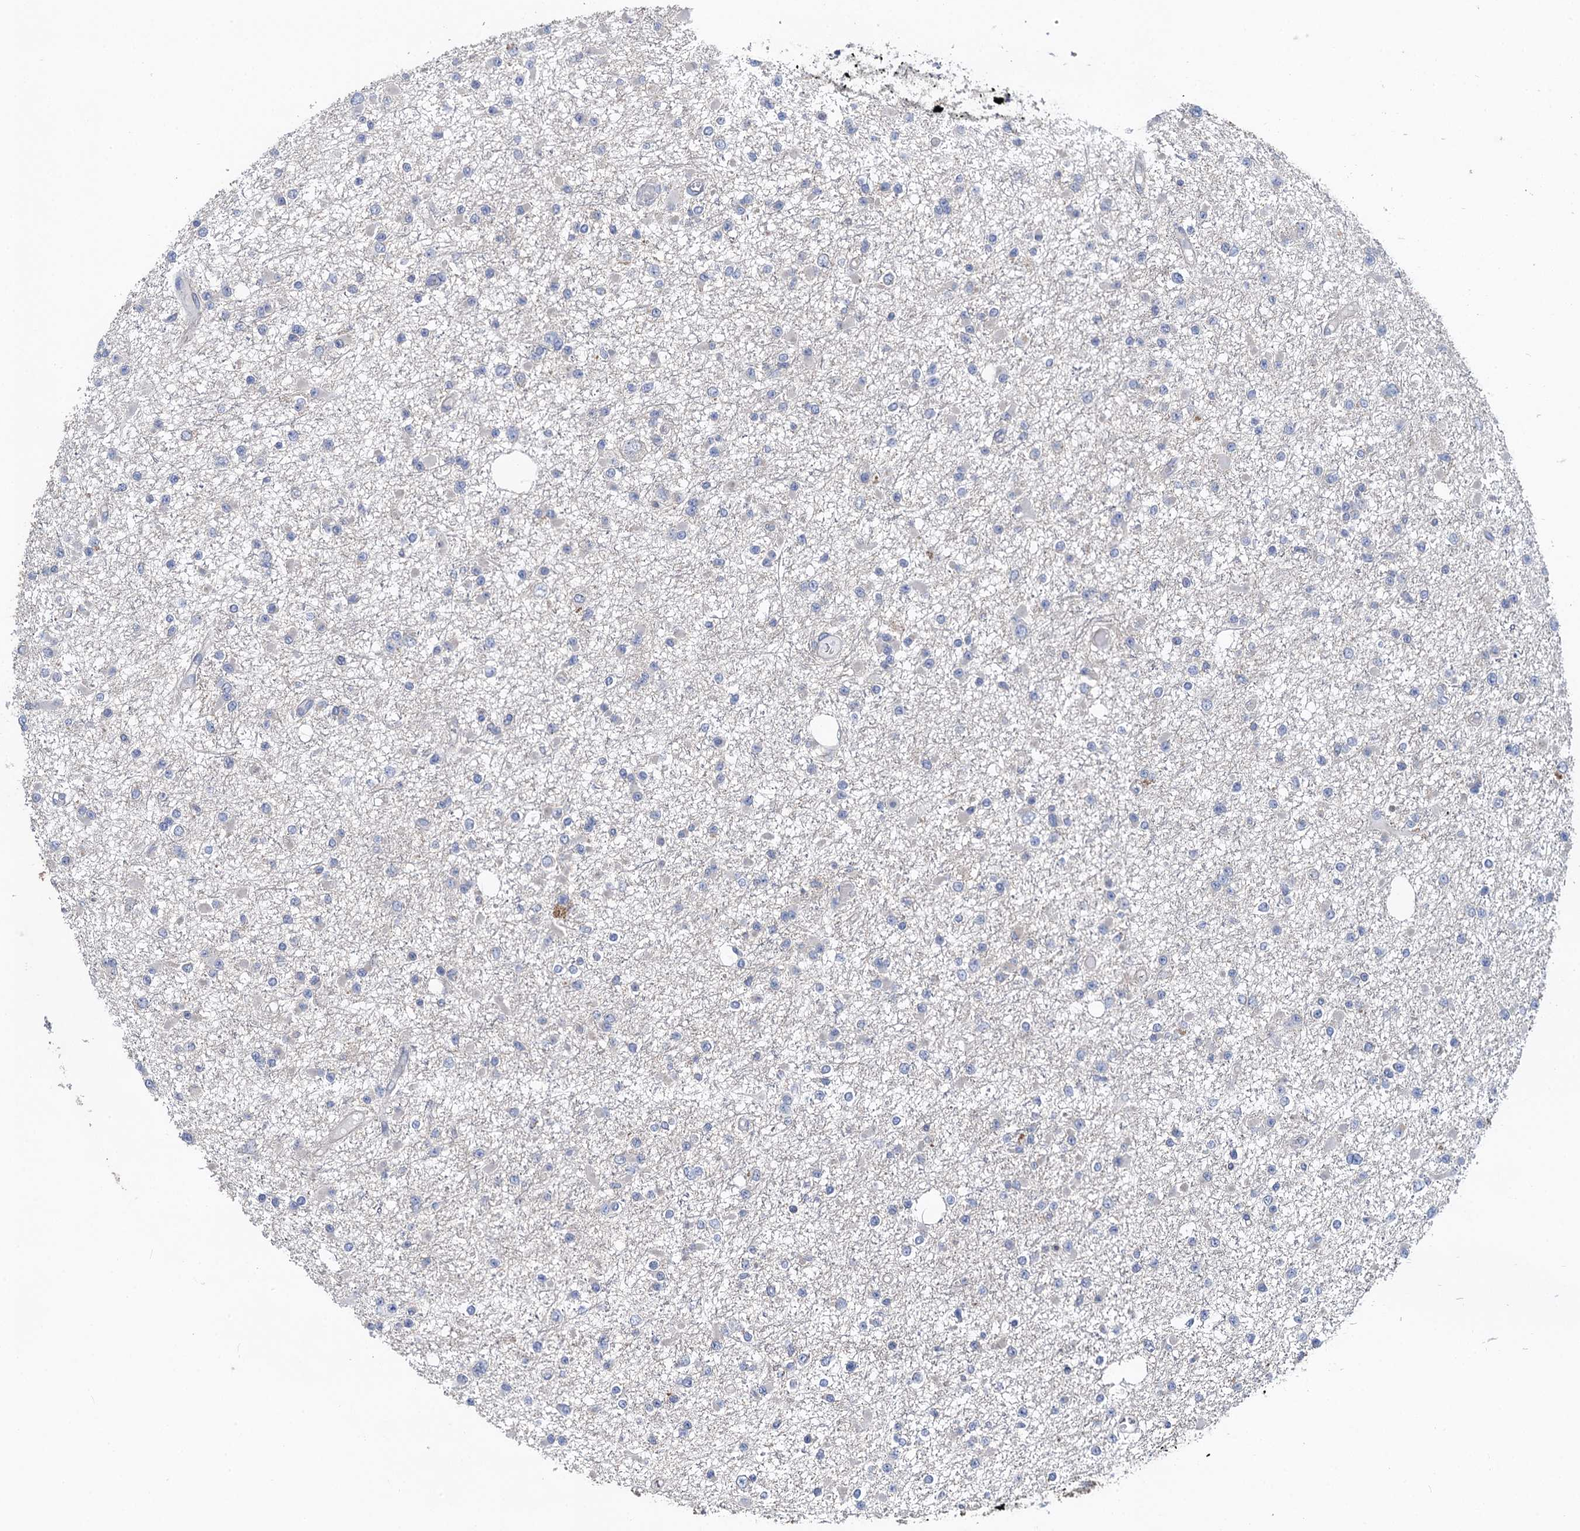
{"staining": {"intensity": "negative", "quantity": "none", "location": "none"}, "tissue": "glioma", "cell_type": "Tumor cells", "image_type": "cancer", "snomed": [{"axis": "morphology", "description": "Glioma, malignant, Low grade"}, {"axis": "topography", "description": "Brain"}], "caption": "Glioma stained for a protein using IHC reveals no expression tumor cells.", "gene": "SNAP29", "patient": {"sex": "female", "age": 22}}